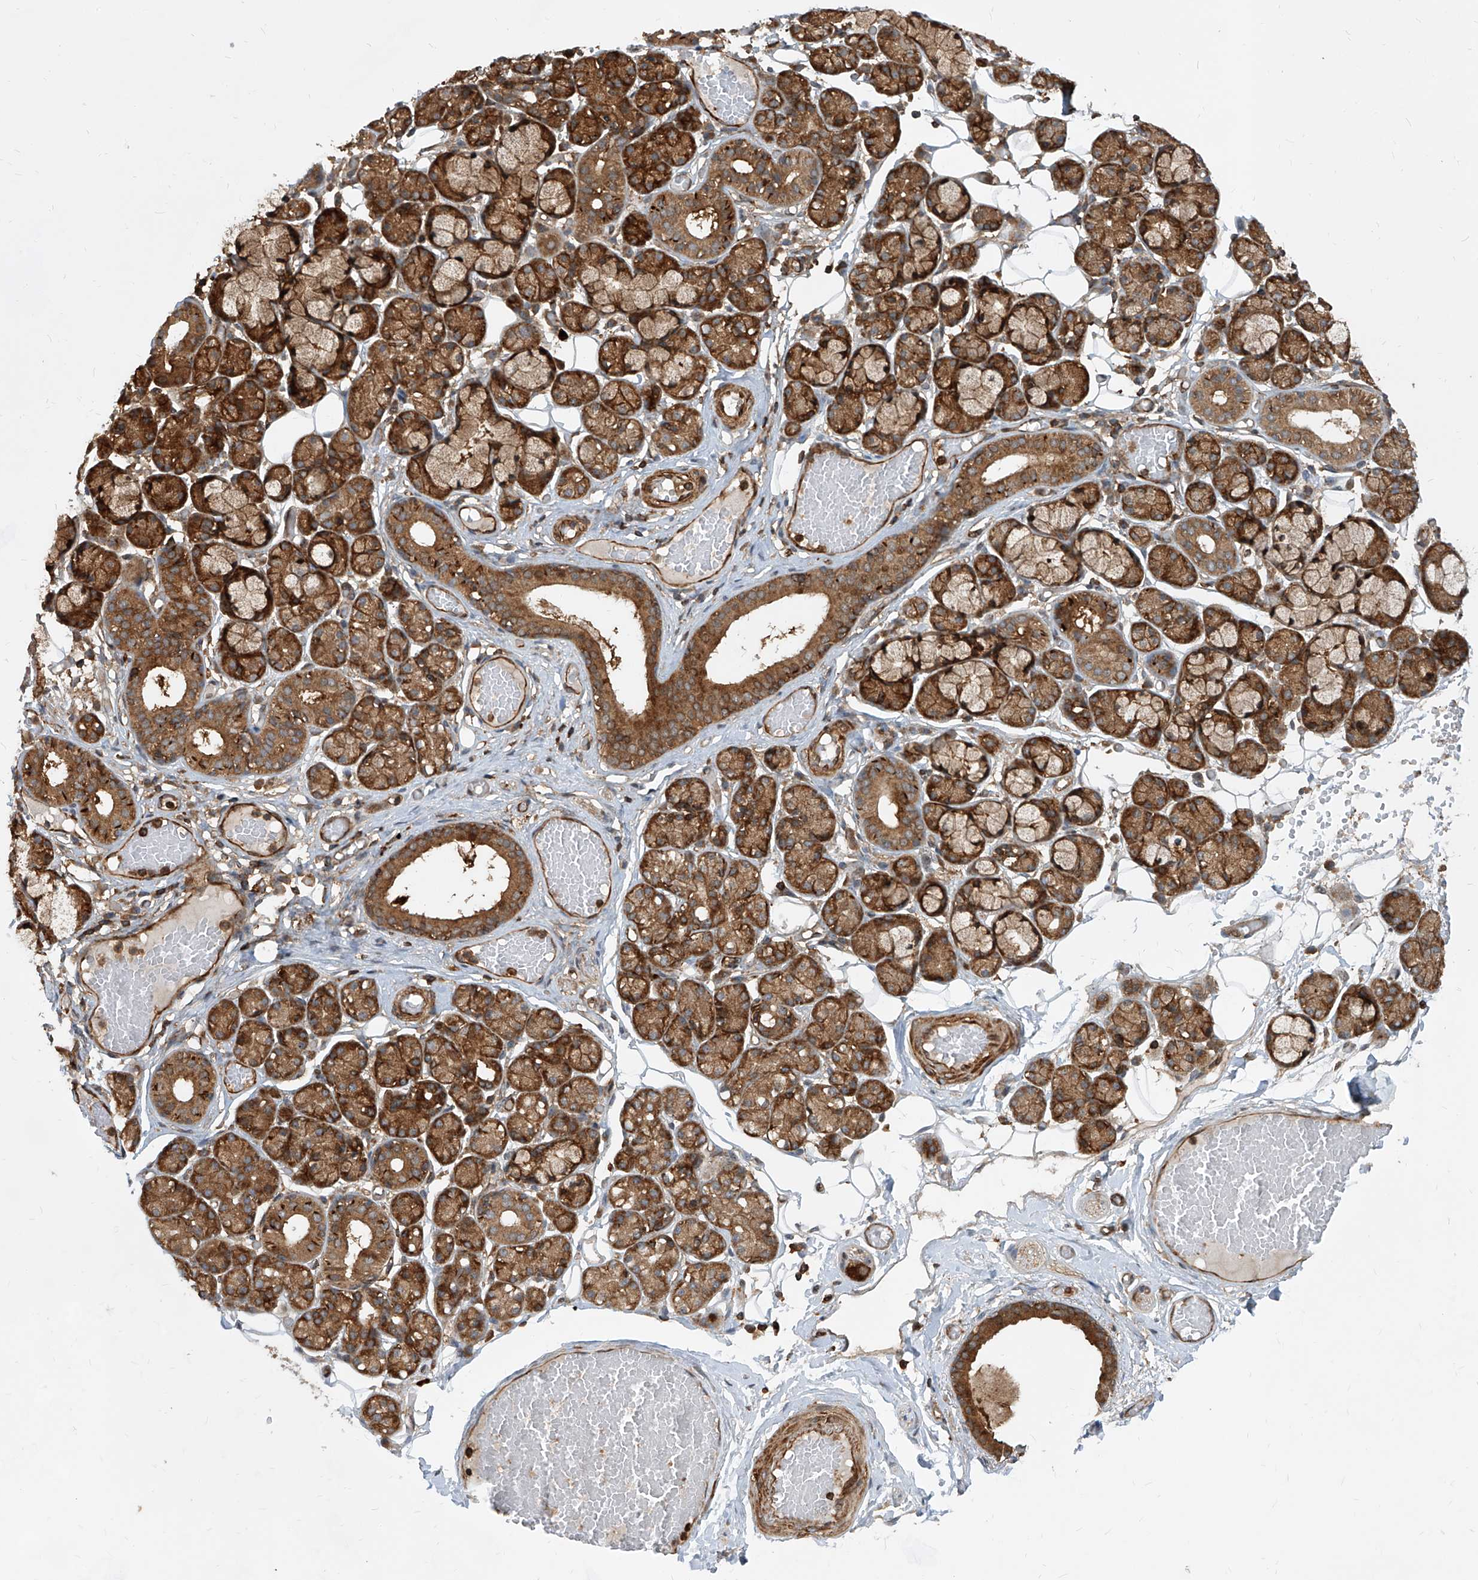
{"staining": {"intensity": "moderate", "quantity": ">75%", "location": "cytoplasmic/membranous"}, "tissue": "salivary gland", "cell_type": "Glandular cells", "image_type": "normal", "snomed": [{"axis": "morphology", "description": "Normal tissue, NOS"}, {"axis": "topography", "description": "Salivary gland"}], "caption": "Brown immunohistochemical staining in benign salivary gland reveals moderate cytoplasmic/membranous expression in approximately >75% of glandular cells. The staining was performed using DAB (3,3'-diaminobenzidine), with brown indicating positive protein expression. Nuclei are stained blue with hematoxylin.", "gene": "MAGED2", "patient": {"sex": "male", "age": 63}}